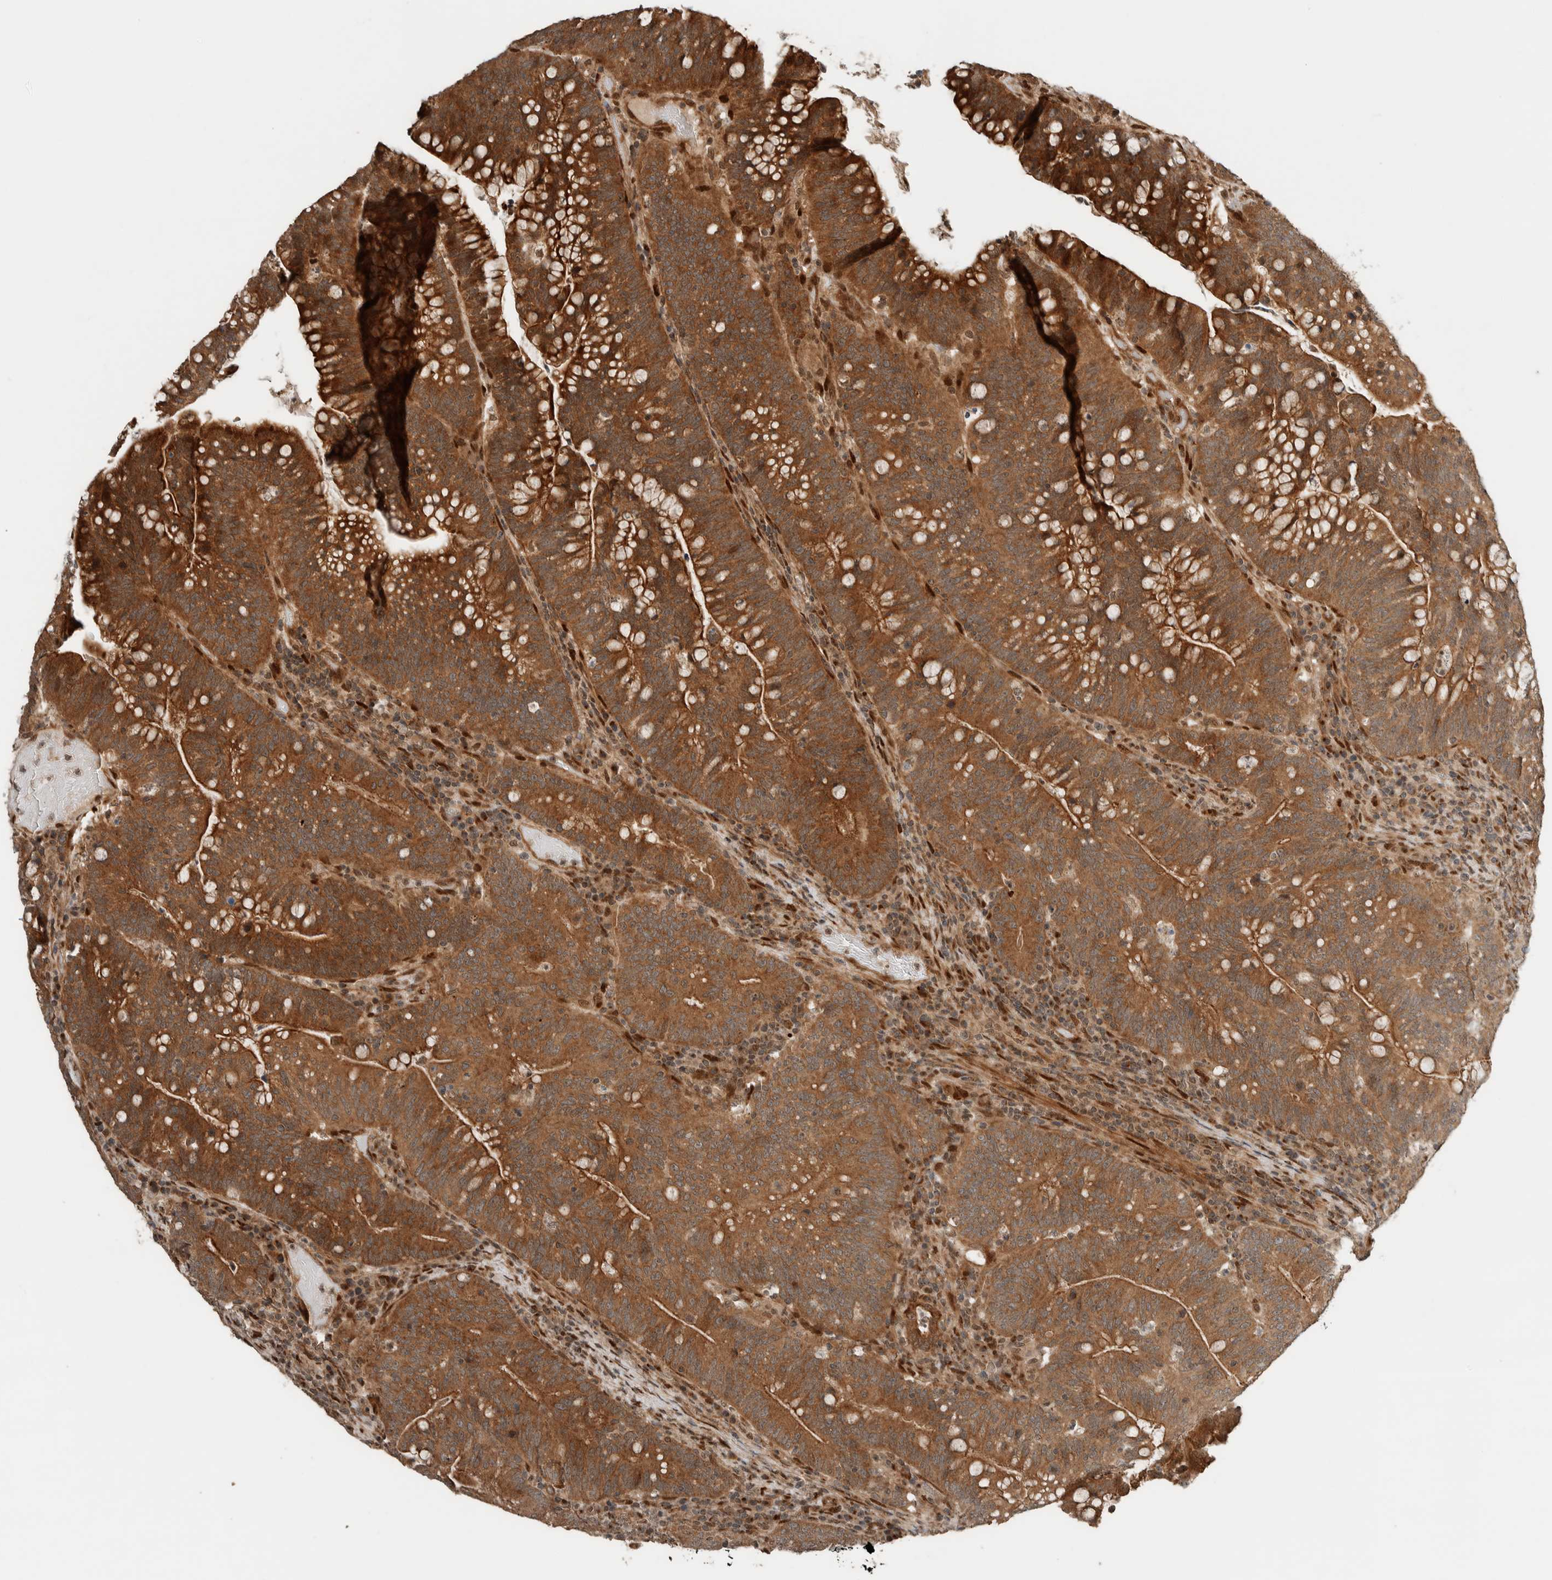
{"staining": {"intensity": "moderate", "quantity": ">75%", "location": "cytoplasmic/membranous"}, "tissue": "colorectal cancer", "cell_type": "Tumor cells", "image_type": "cancer", "snomed": [{"axis": "morphology", "description": "Adenocarcinoma, NOS"}, {"axis": "topography", "description": "Colon"}], "caption": "The immunohistochemical stain labels moderate cytoplasmic/membranous positivity in tumor cells of colorectal cancer tissue. The staining was performed using DAB, with brown indicating positive protein expression. Nuclei are stained blue with hematoxylin.", "gene": "STXBP4", "patient": {"sex": "female", "age": 66}}